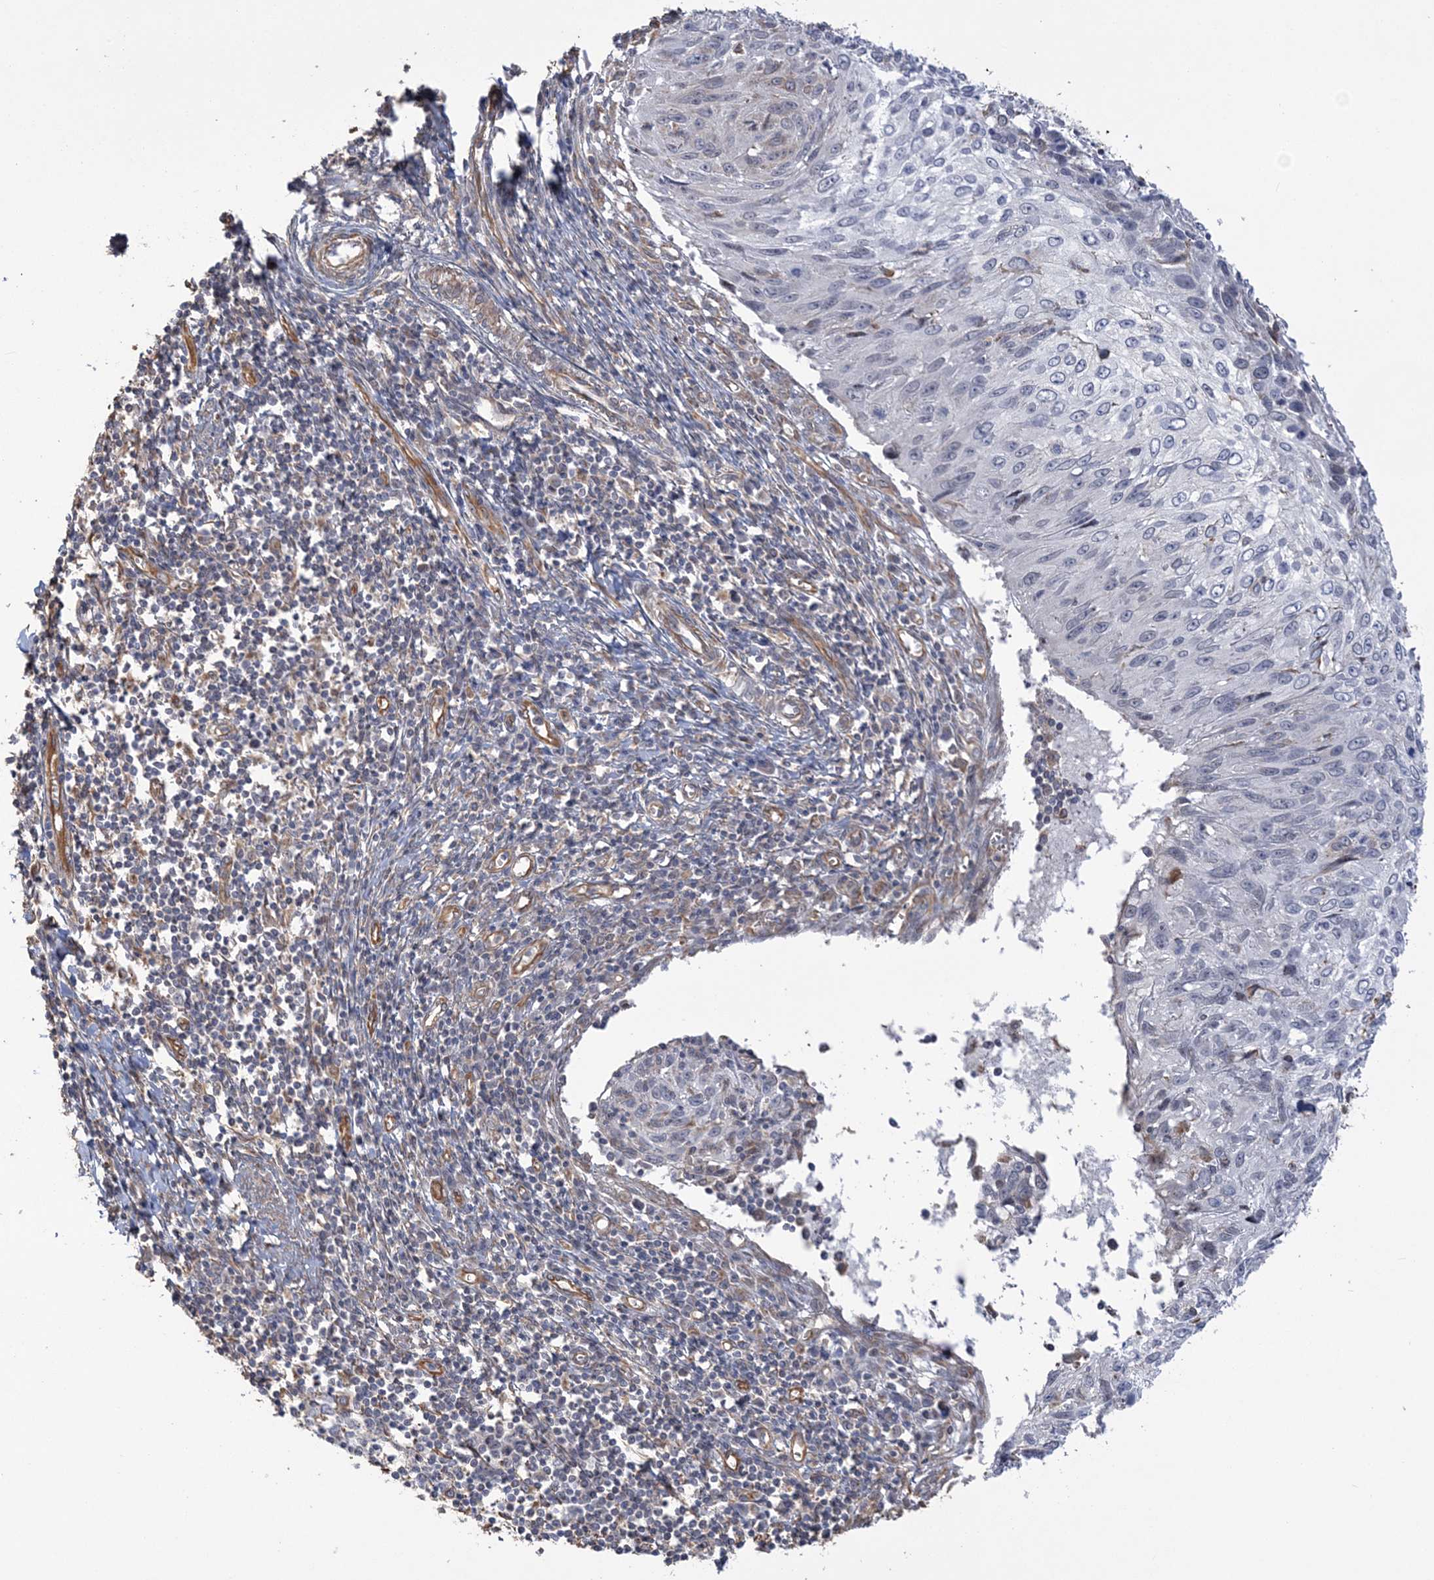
{"staining": {"intensity": "negative", "quantity": "none", "location": "none"}, "tissue": "cervical cancer", "cell_type": "Tumor cells", "image_type": "cancer", "snomed": [{"axis": "morphology", "description": "Squamous cell carcinoma, NOS"}, {"axis": "topography", "description": "Cervix"}], "caption": "The image exhibits no staining of tumor cells in cervical cancer.", "gene": "ZNF821", "patient": {"sex": "female", "age": 51}}